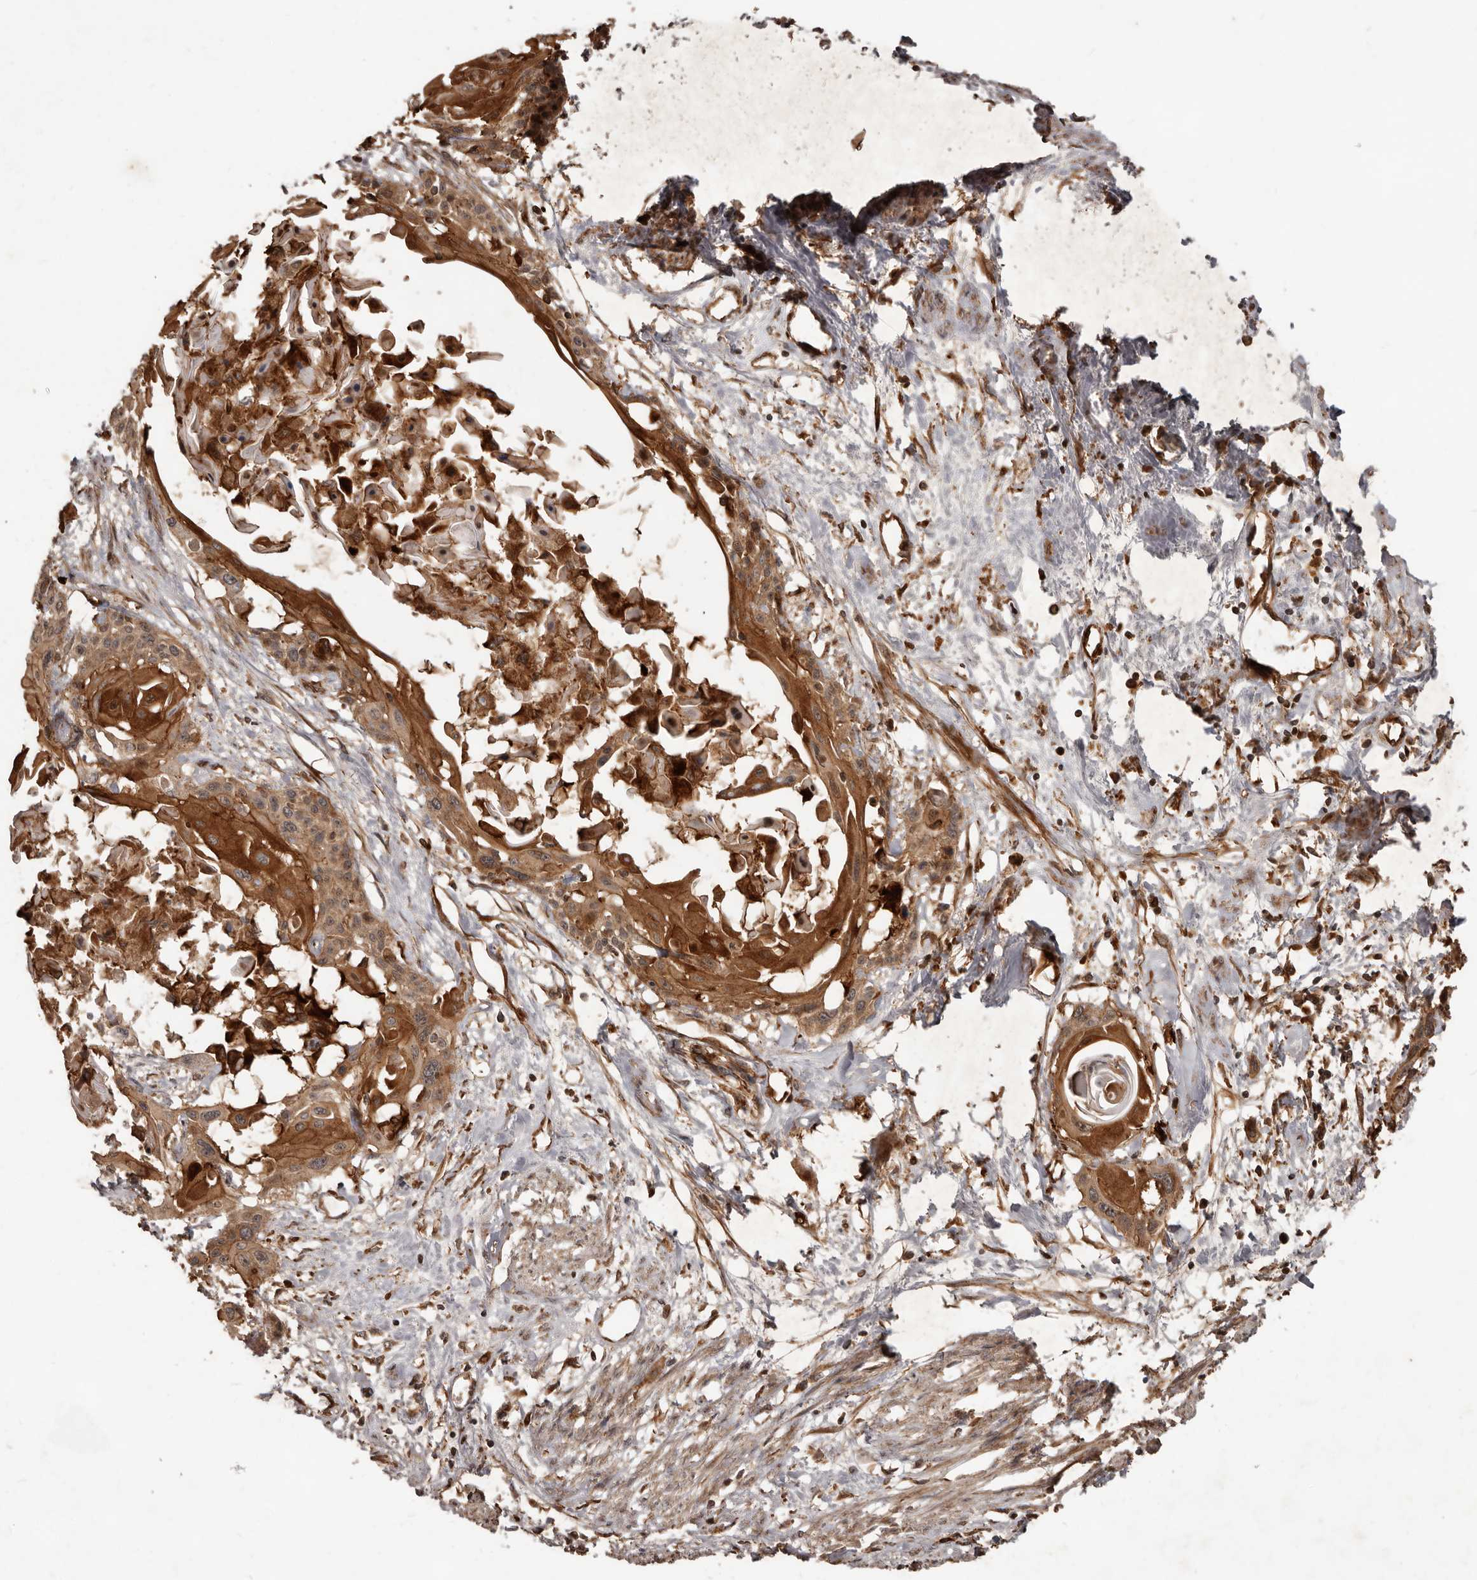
{"staining": {"intensity": "moderate", "quantity": ">75%", "location": "cytoplasmic/membranous"}, "tissue": "cervical cancer", "cell_type": "Tumor cells", "image_type": "cancer", "snomed": [{"axis": "morphology", "description": "Squamous cell carcinoma, NOS"}, {"axis": "topography", "description": "Cervix"}], "caption": "Human cervical cancer (squamous cell carcinoma) stained with a protein marker exhibits moderate staining in tumor cells.", "gene": "STK36", "patient": {"sex": "female", "age": 57}}